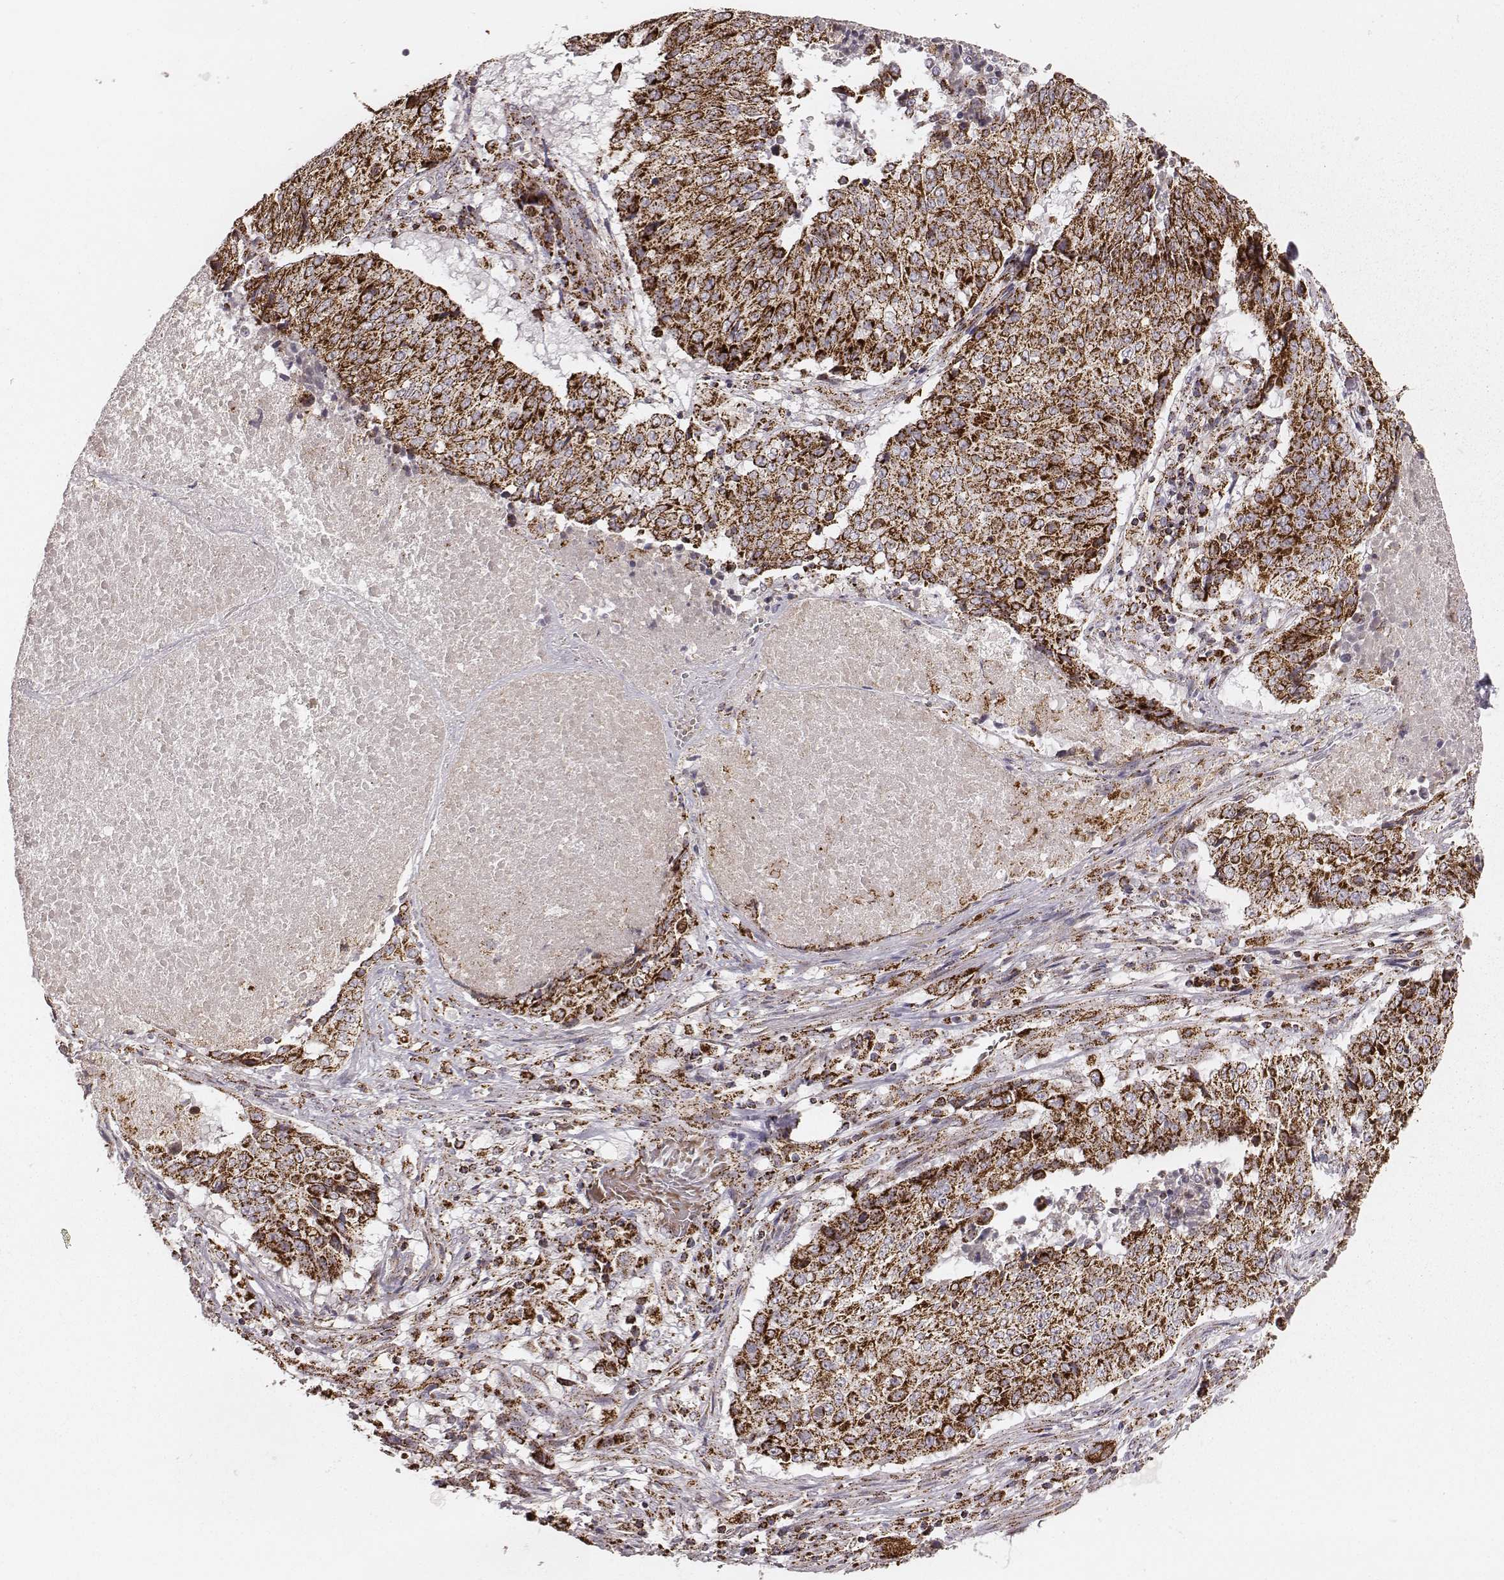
{"staining": {"intensity": "strong", "quantity": ">75%", "location": "cytoplasmic/membranous"}, "tissue": "lung cancer", "cell_type": "Tumor cells", "image_type": "cancer", "snomed": [{"axis": "morphology", "description": "Normal tissue, NOS"}, {"axis": "morphology", "description": "Squamous cell carcinoma, NOS"}, {"axis": "topography", "description": "Bronchus"}, {"axis": "topography", "description": "Lung"}], "caption": "Immunohistochemical staining of human lung cancer (squamous cell carcinoma) reveals high levels of strong cytoplasmic/membranous protein positivity in about >75% of tumor cells.", "gene": "TUFM", "patient": {"sex": "male", "age": 64}}